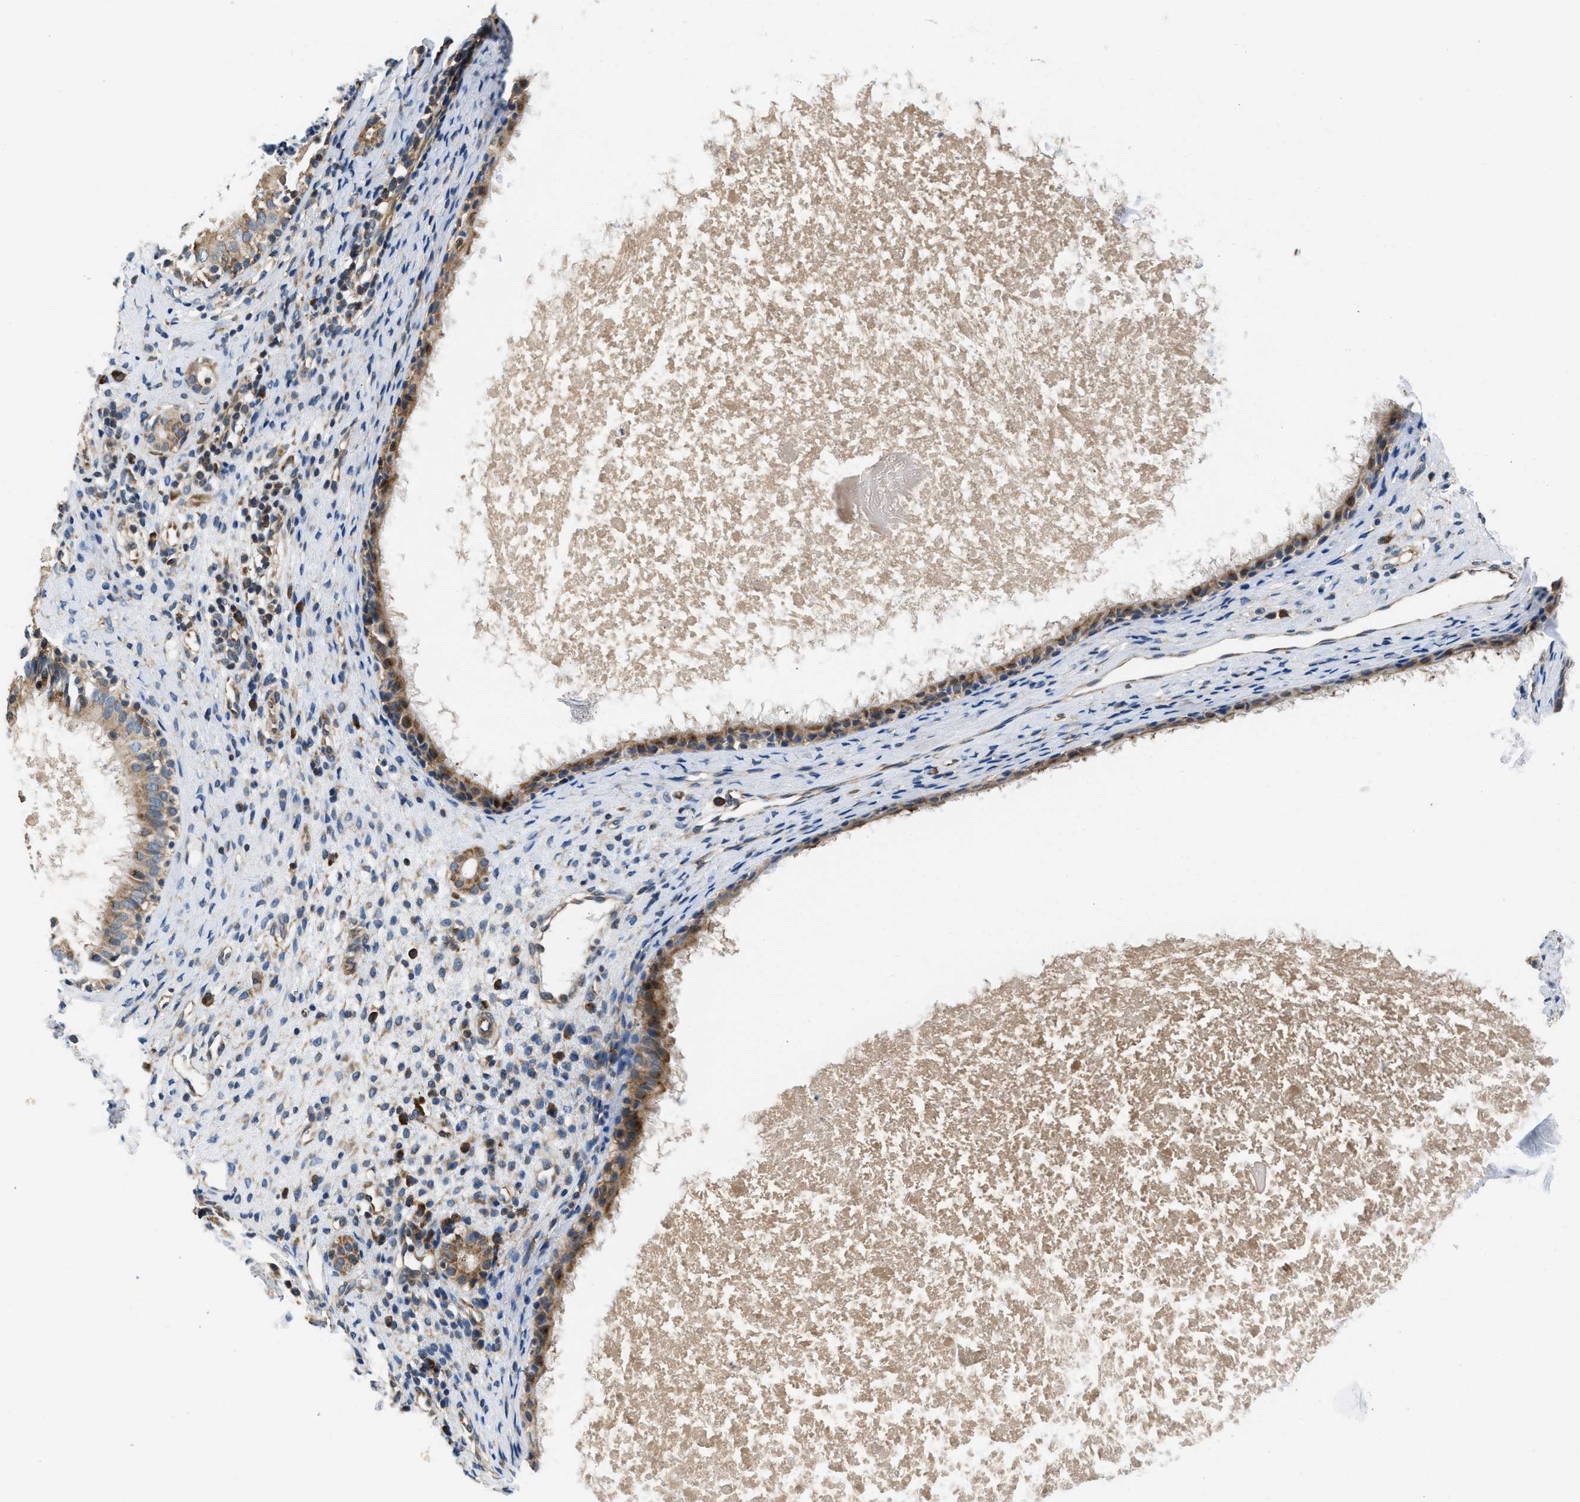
{"staining": {"intensity": "moderate", "quantity": ">75%", "location": "cytoplasmic/membranous"}, "tissue": "nasopharynx", "cell_type": "Respiratory epithelial cells", "image_type": "normal", "snomed": [{"axis": "morphology", "description": "Normal tissue, NOS"}, {"axis": "topography", "description": "Nasopharynx"}], "caption": "IHC of benign nasopharynx demonstrates medium levels of moderate cytoplasmic/membranous positivity in approximately >75% of respiratory epithelial cells. (Brightfield microscopy of DAB IHC at high magnification).", "gene": "PA2G4", "patient": {"sex": "male", "age": 22}}